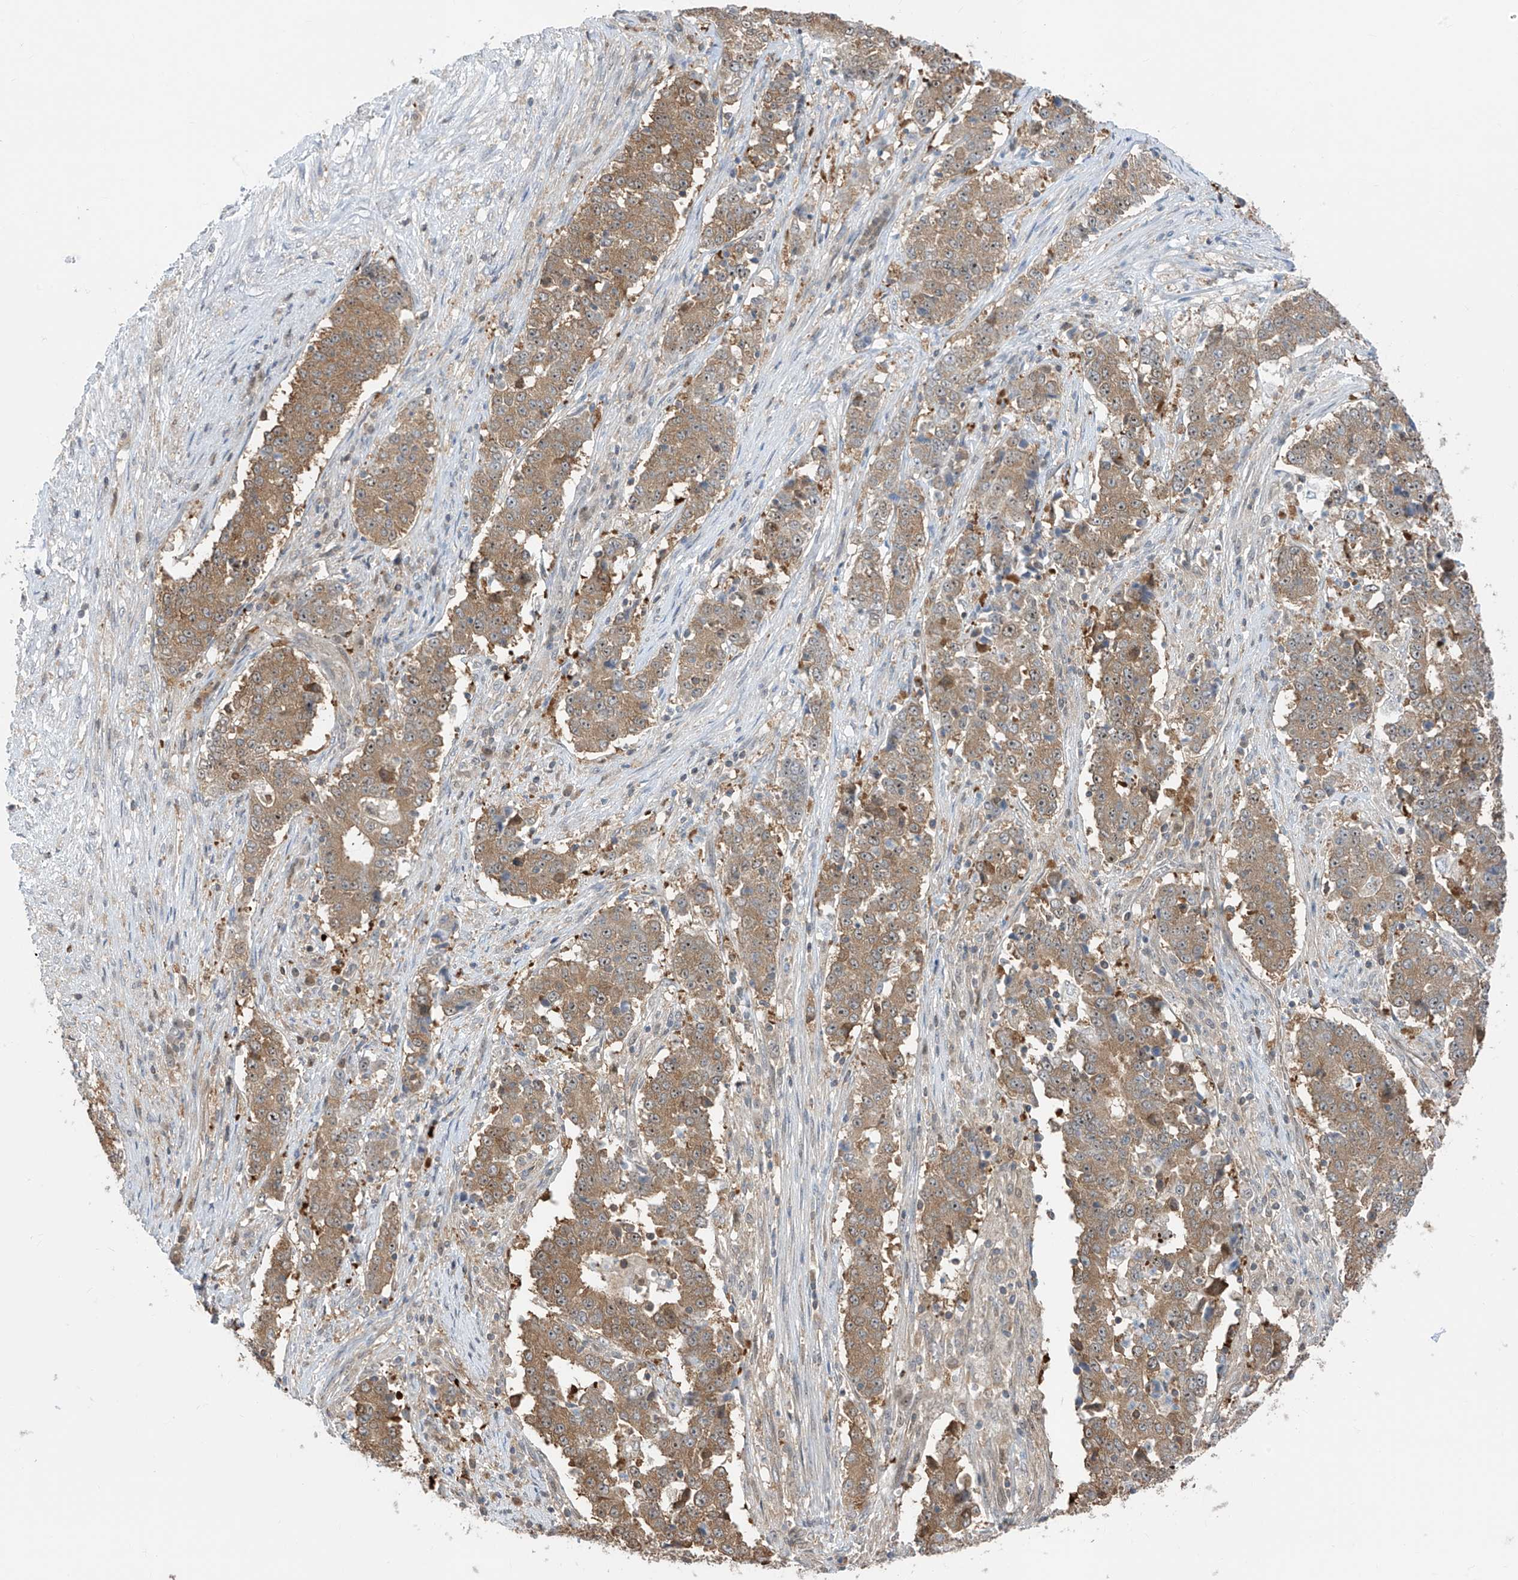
{"staining": {"intensity": "moderate", "quantity": ">75%", "location": "cytoplasmic/membranous"}, "tissue": "stomach cancer", "cell_type": "Tumor cells", "image_type": "cancer", "snomed": [{"axis": "morphology", "description": "Adenocarcinoma, NOS"}, {"axis": "topography", "description": "Stomach"}], "caption": "Approximately >75% of tumor cells in adenocarcinoma (stomach) exhibit moderate cytoplasmic/membranous protein expression as visualized by brown immunohistochemical staining.", "gene": "TTC38", "patient": {"sex": "male", "age": 59}}